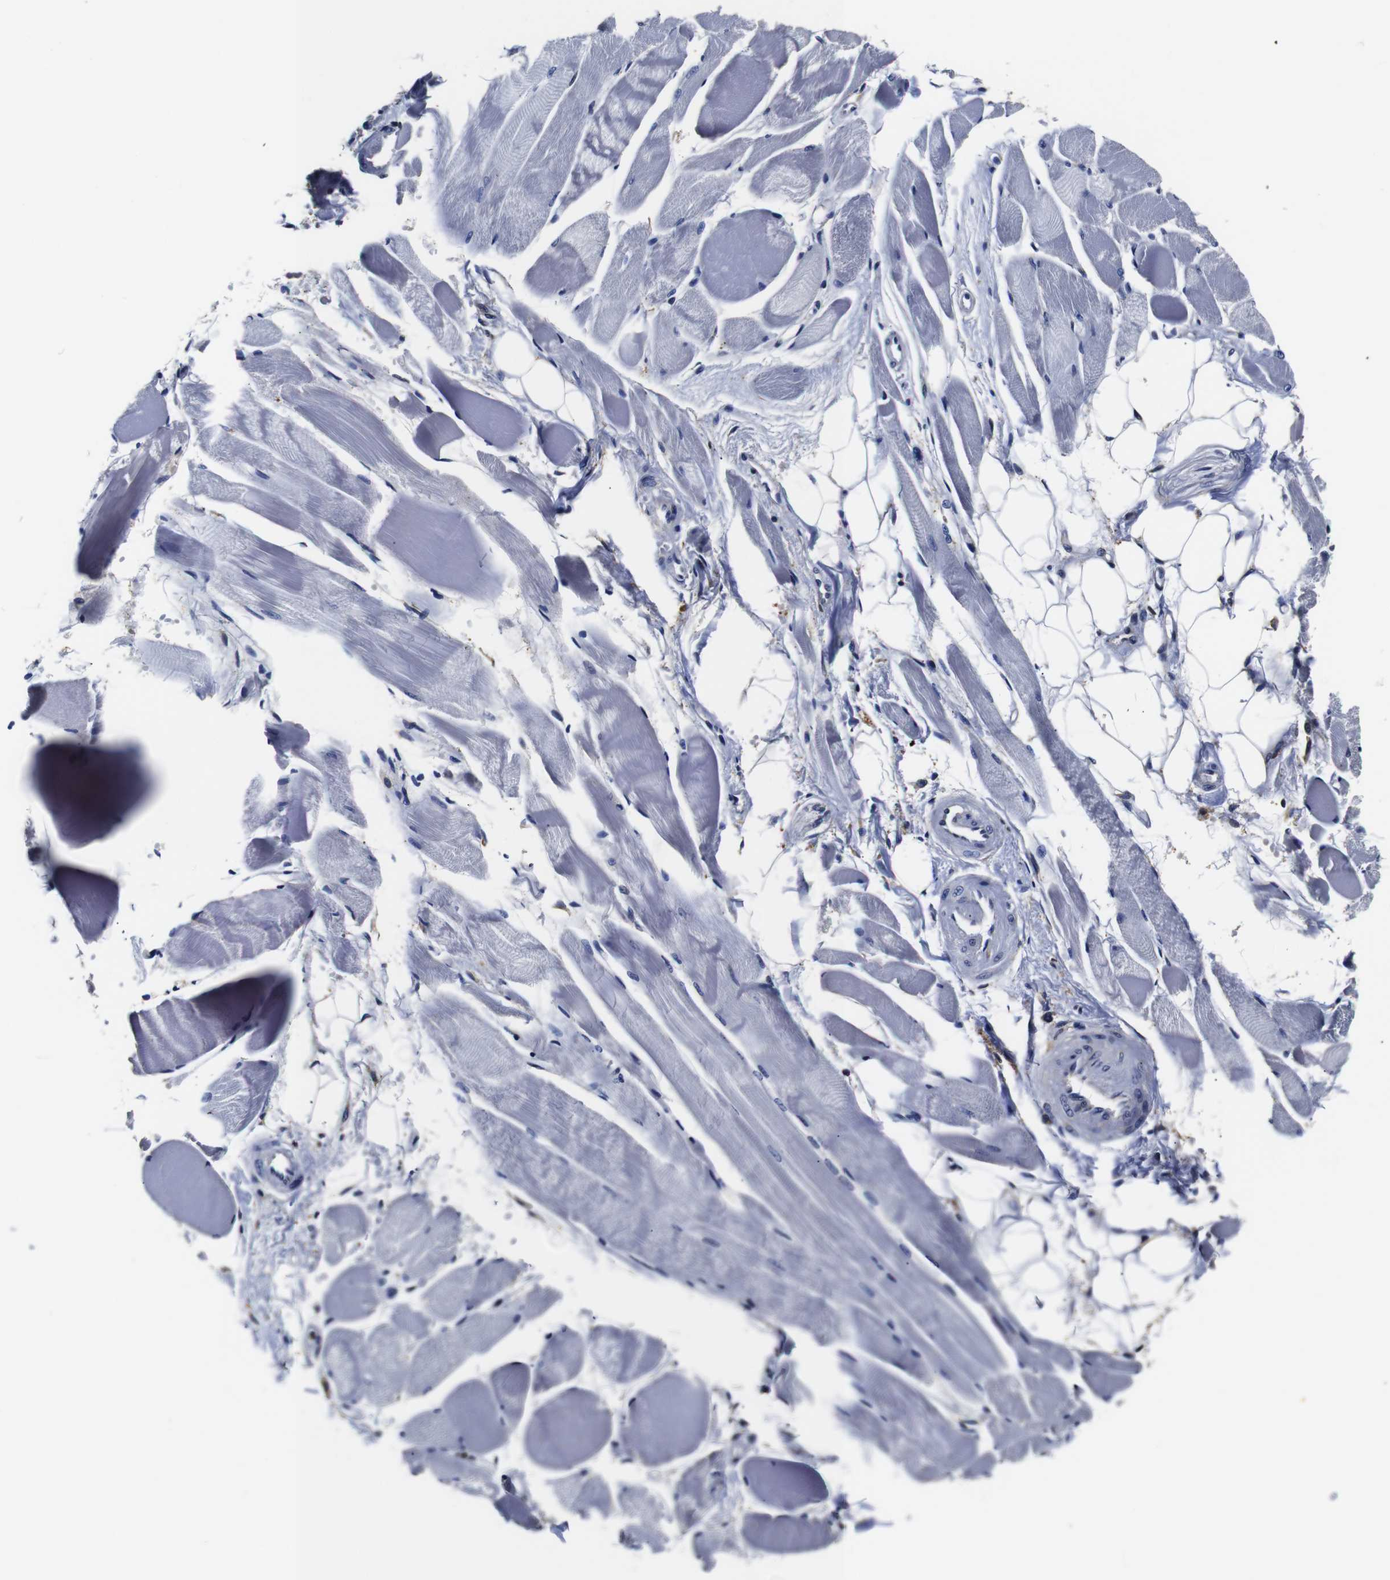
{"staining": {"intensity": "negative", "quantity": "none", "location": "none"}, "tissue": "skeletal muscle", "cell_type": "Myocytes", "image_type": "normal", "snomed": [{"axis": "morphology", "description": "Normal tissue, NOS"}, {"axis": "topography", "description": "Skeletal muscle"}, {"axis": "topography", "description": "Peripheral nerve tissue"}], "caption": "Histopathology image shows no significant protein staining in myocytes of normal skeletal muscle.", "gene": "PPIB", "patient": {"sex": "female", "age": 84}}